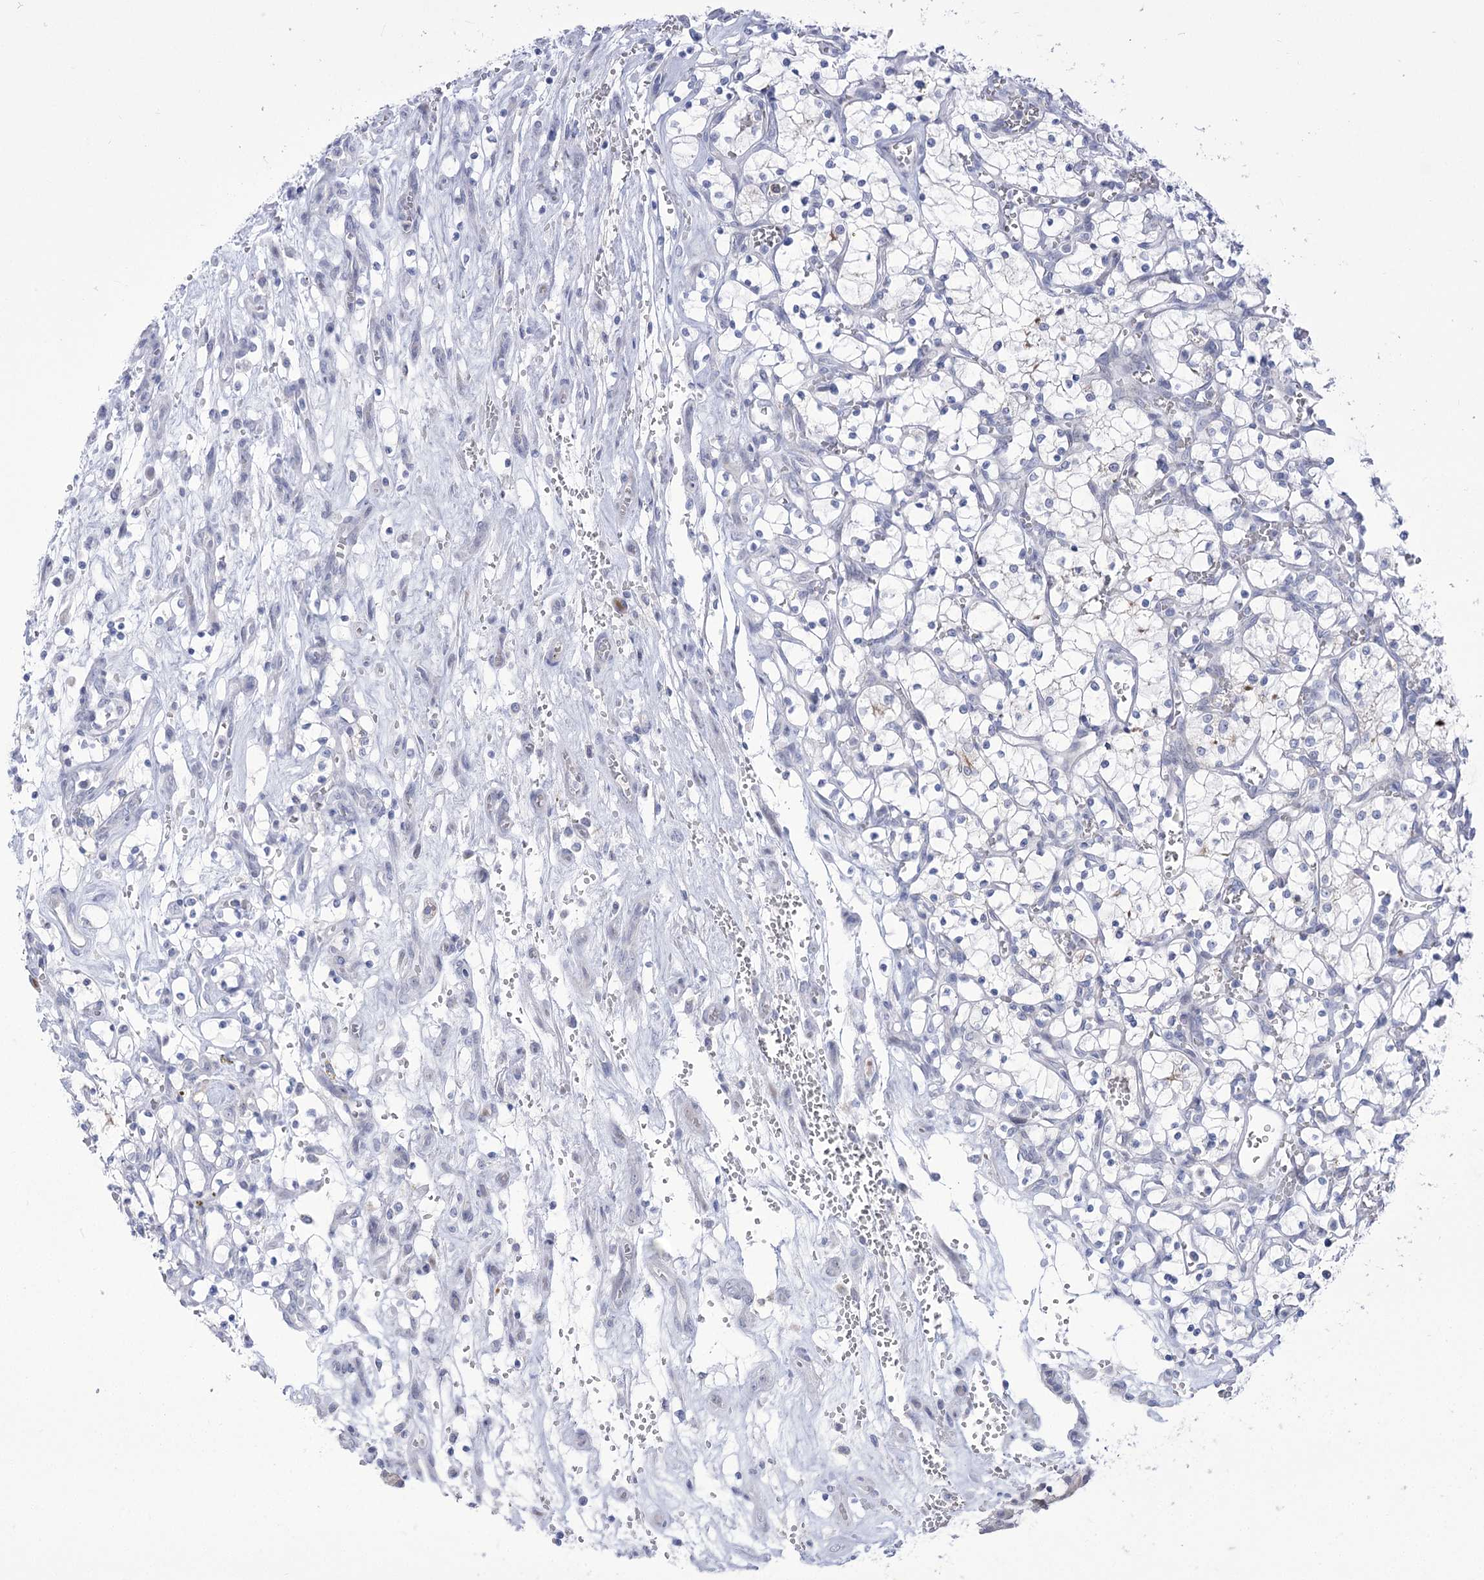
{"staining": {"intensity": "negative", "quantity": "none", "location": "none"}, "tissue": "renal cancer", "cell_type": "Tumor cells", "image_type": "cancer", "snomed": [{"axis": "morphology", "description": "Adenocarcinoma, NOS"}, {"axis": "topography", "description": "Kidney"}], "caption": "High magnification brightfield microscopy of renal adenocarcinoma stained with DAB (brown) and counterstained with hematoxylin (blue): tumor cells show no significant positivity.", "gene": "BEND7", "patient": {"sex": "female", "age": 69}}